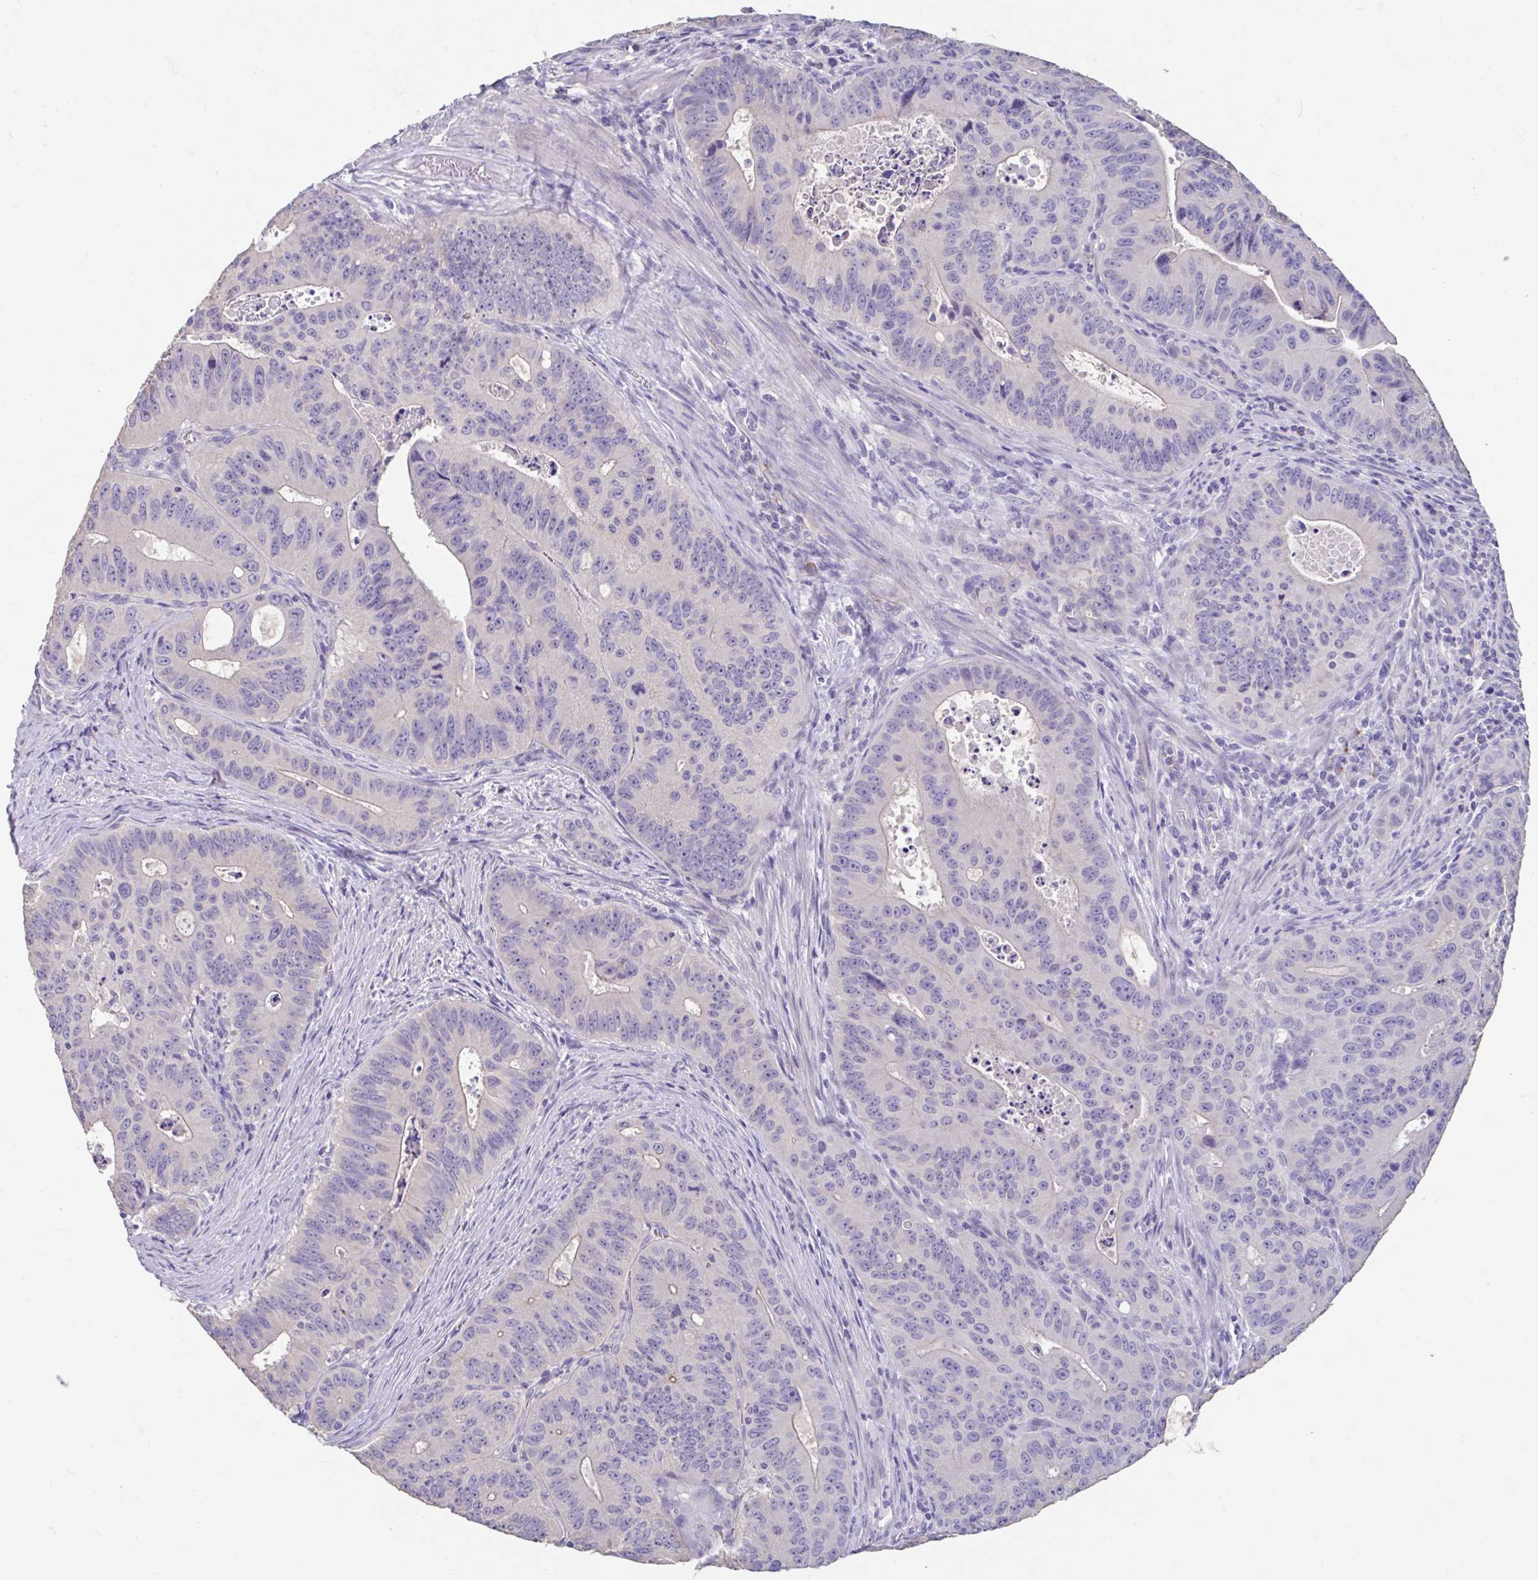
{"staining": {"intensity": "negative", "quantity": "none", "location": "none"}, "tissue": "colorectal cancer", "cell_type": "Tumor cells", "image_type": "cancer", "snomed": [{"axis": "morphology", "description": "Adenocarcinoma, NOS"}, {"axis": "topography", "description": "Colon"}], "caption": "Colorectal adenocarcinoma was stained to show a protein in brown. There is no significant expression in tumor cells.", "gene": "GPR162", "patient": {"sex": "male", "age": 62}}